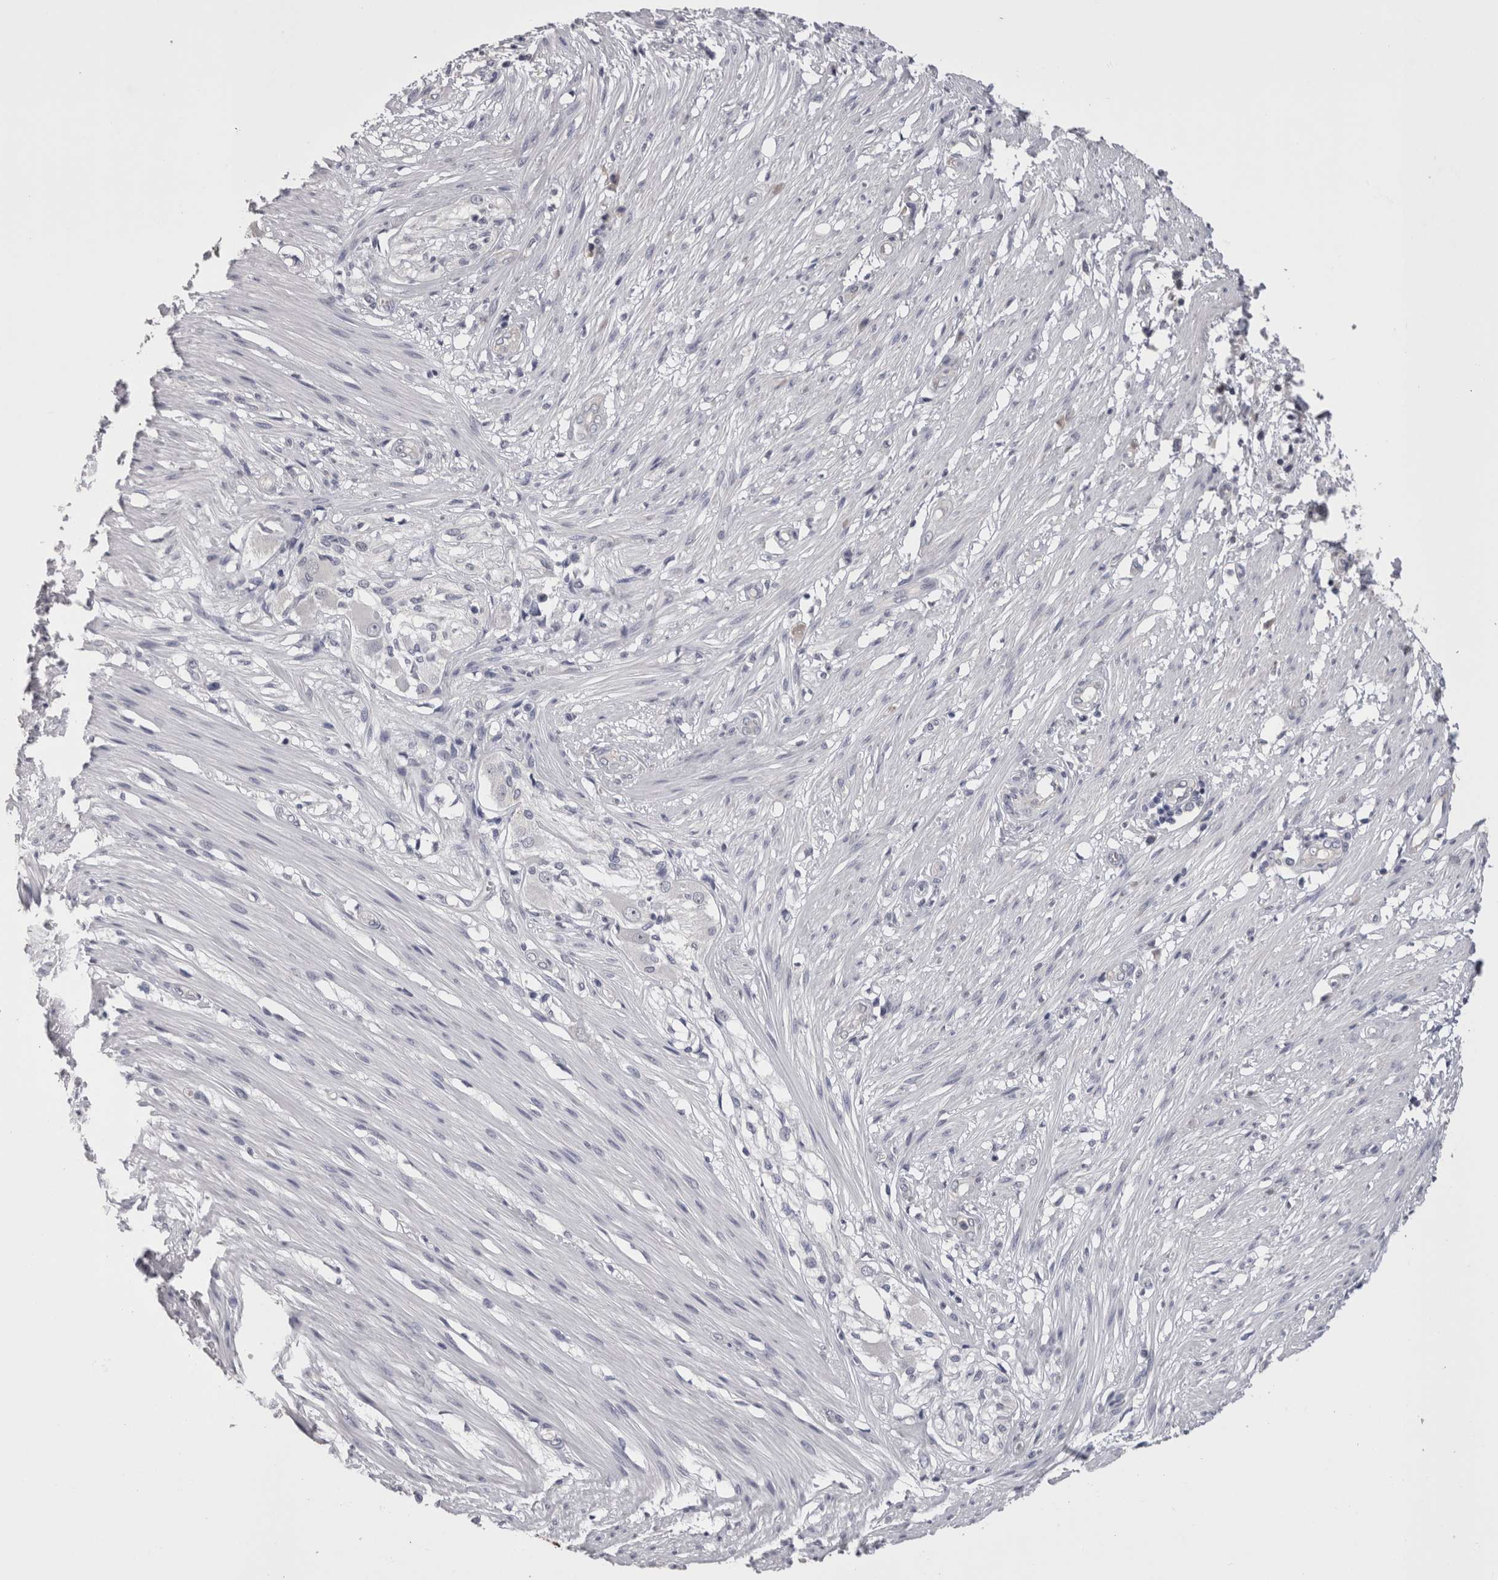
{"staining": {"intensity": "negative", "quantity": "none", "location": "none"}, "tissue": "smooth muscle", "cell_type": "Smooth muscle cells", "image_type": "normal", "snomed": [{"axis": "morphology", "description": "Normal tissue, NOS"}, {"axis": "morphology", "description": "Adenocarcinoma, NOS"}, {"axis": "topography", "description": "Smooth muscle"}, {"axis": "topography", "description": "Colon"}], "caption": "Normal smooth muscle was stained to show a protein in brown. There is no significant expression in smooth muscle cells. (DAB immunohistochemistry, high magnification).", "gene": "CDHR5", "patient": {"sex": "male", "age": 14}}